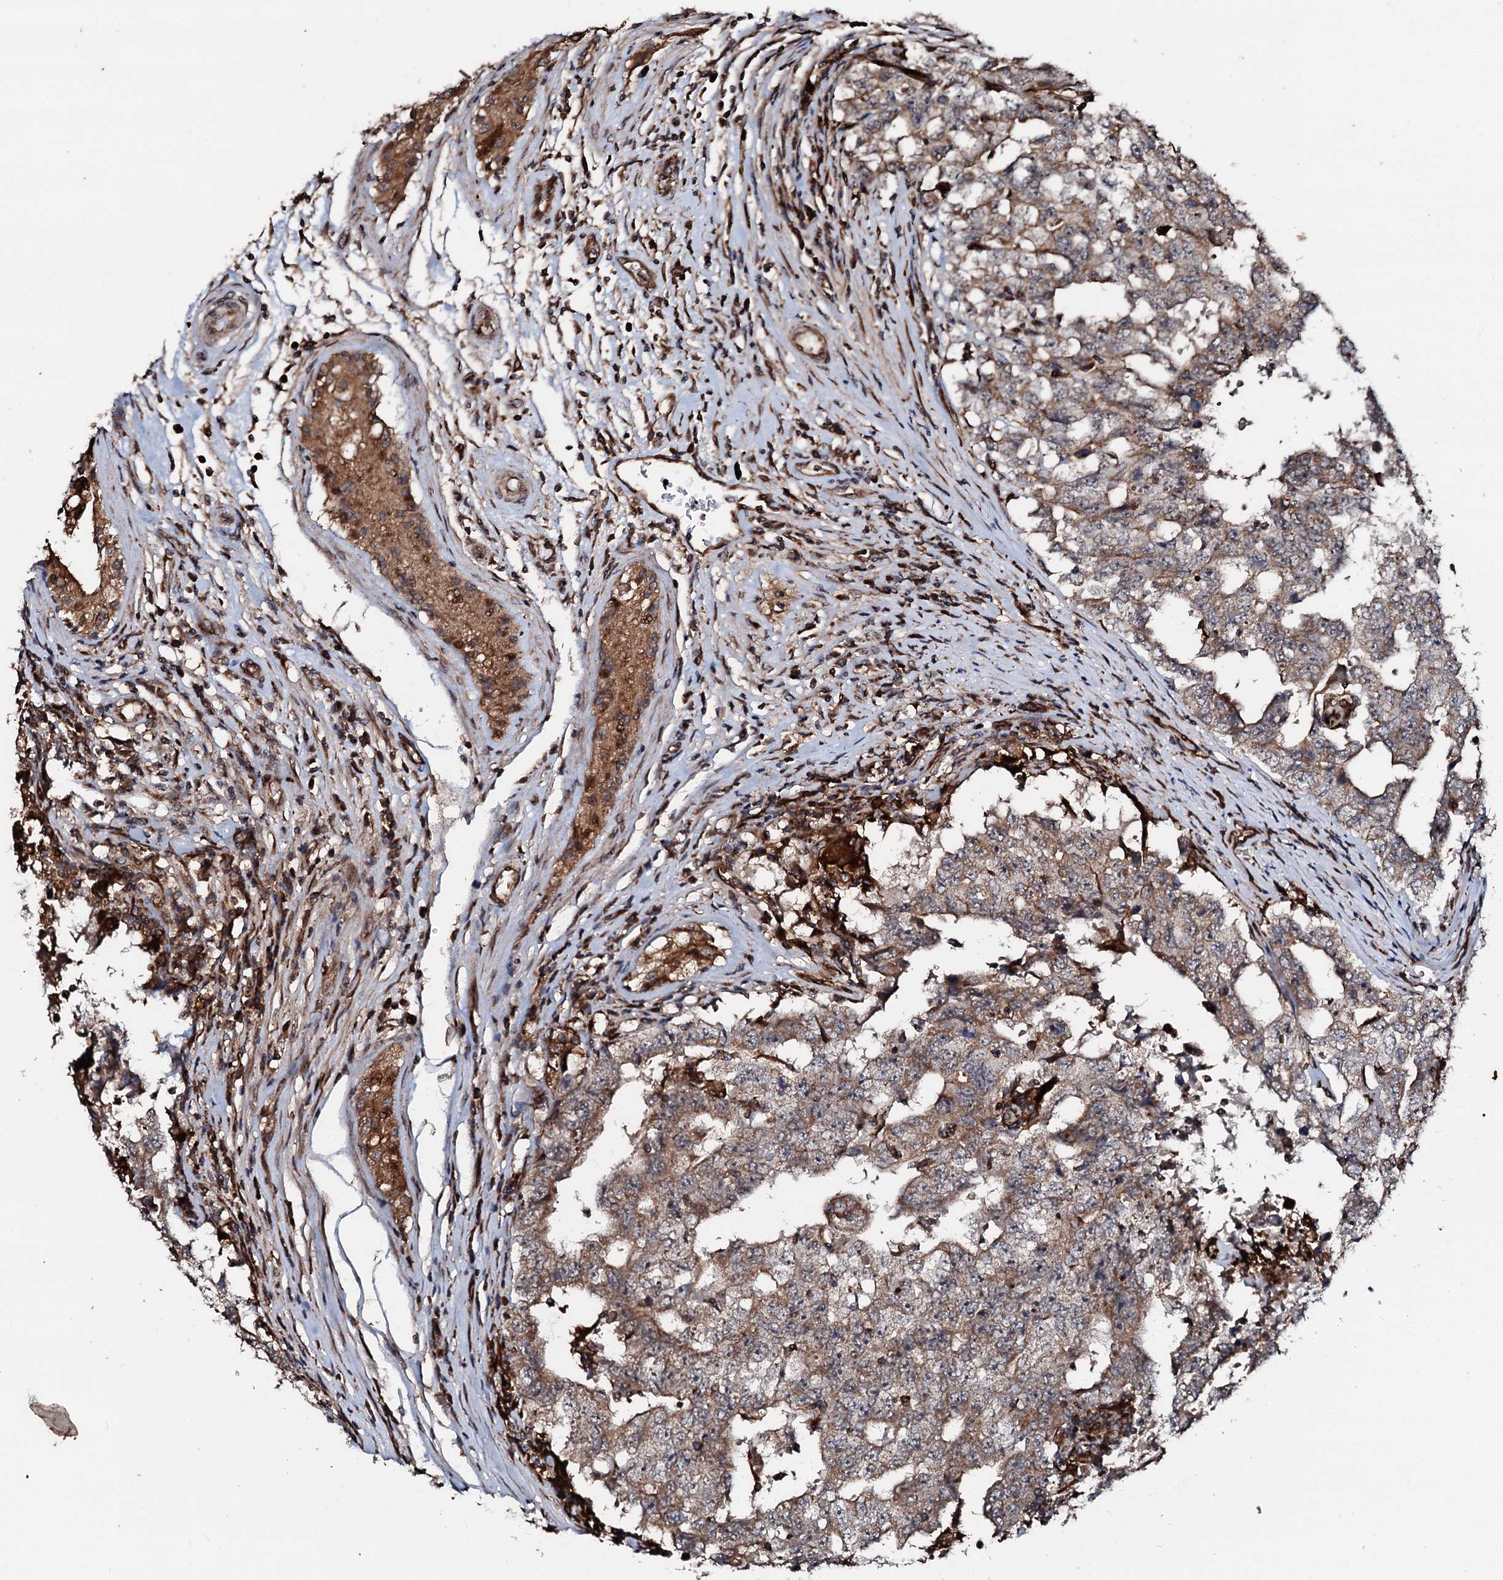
{"staining": {"intensity": "moderate", "quantity": ">75%", "location": "cytoplasmic/membranous"}, "tissue": "testis cancer", "cell_type": "Tumor cells", "image_type": "cancer", "snomed": [{"axis": "morphology", "description": "Carcinoma, Embryonal, NOS"}, {"axis": "topography", "description": "Testis"}], "caption": "Testis cancer stained with a protein marker reveals moderate staining in tumor cells.", "gene": "SDHAF2", "patient": {"sex": "male", "age": 26}}